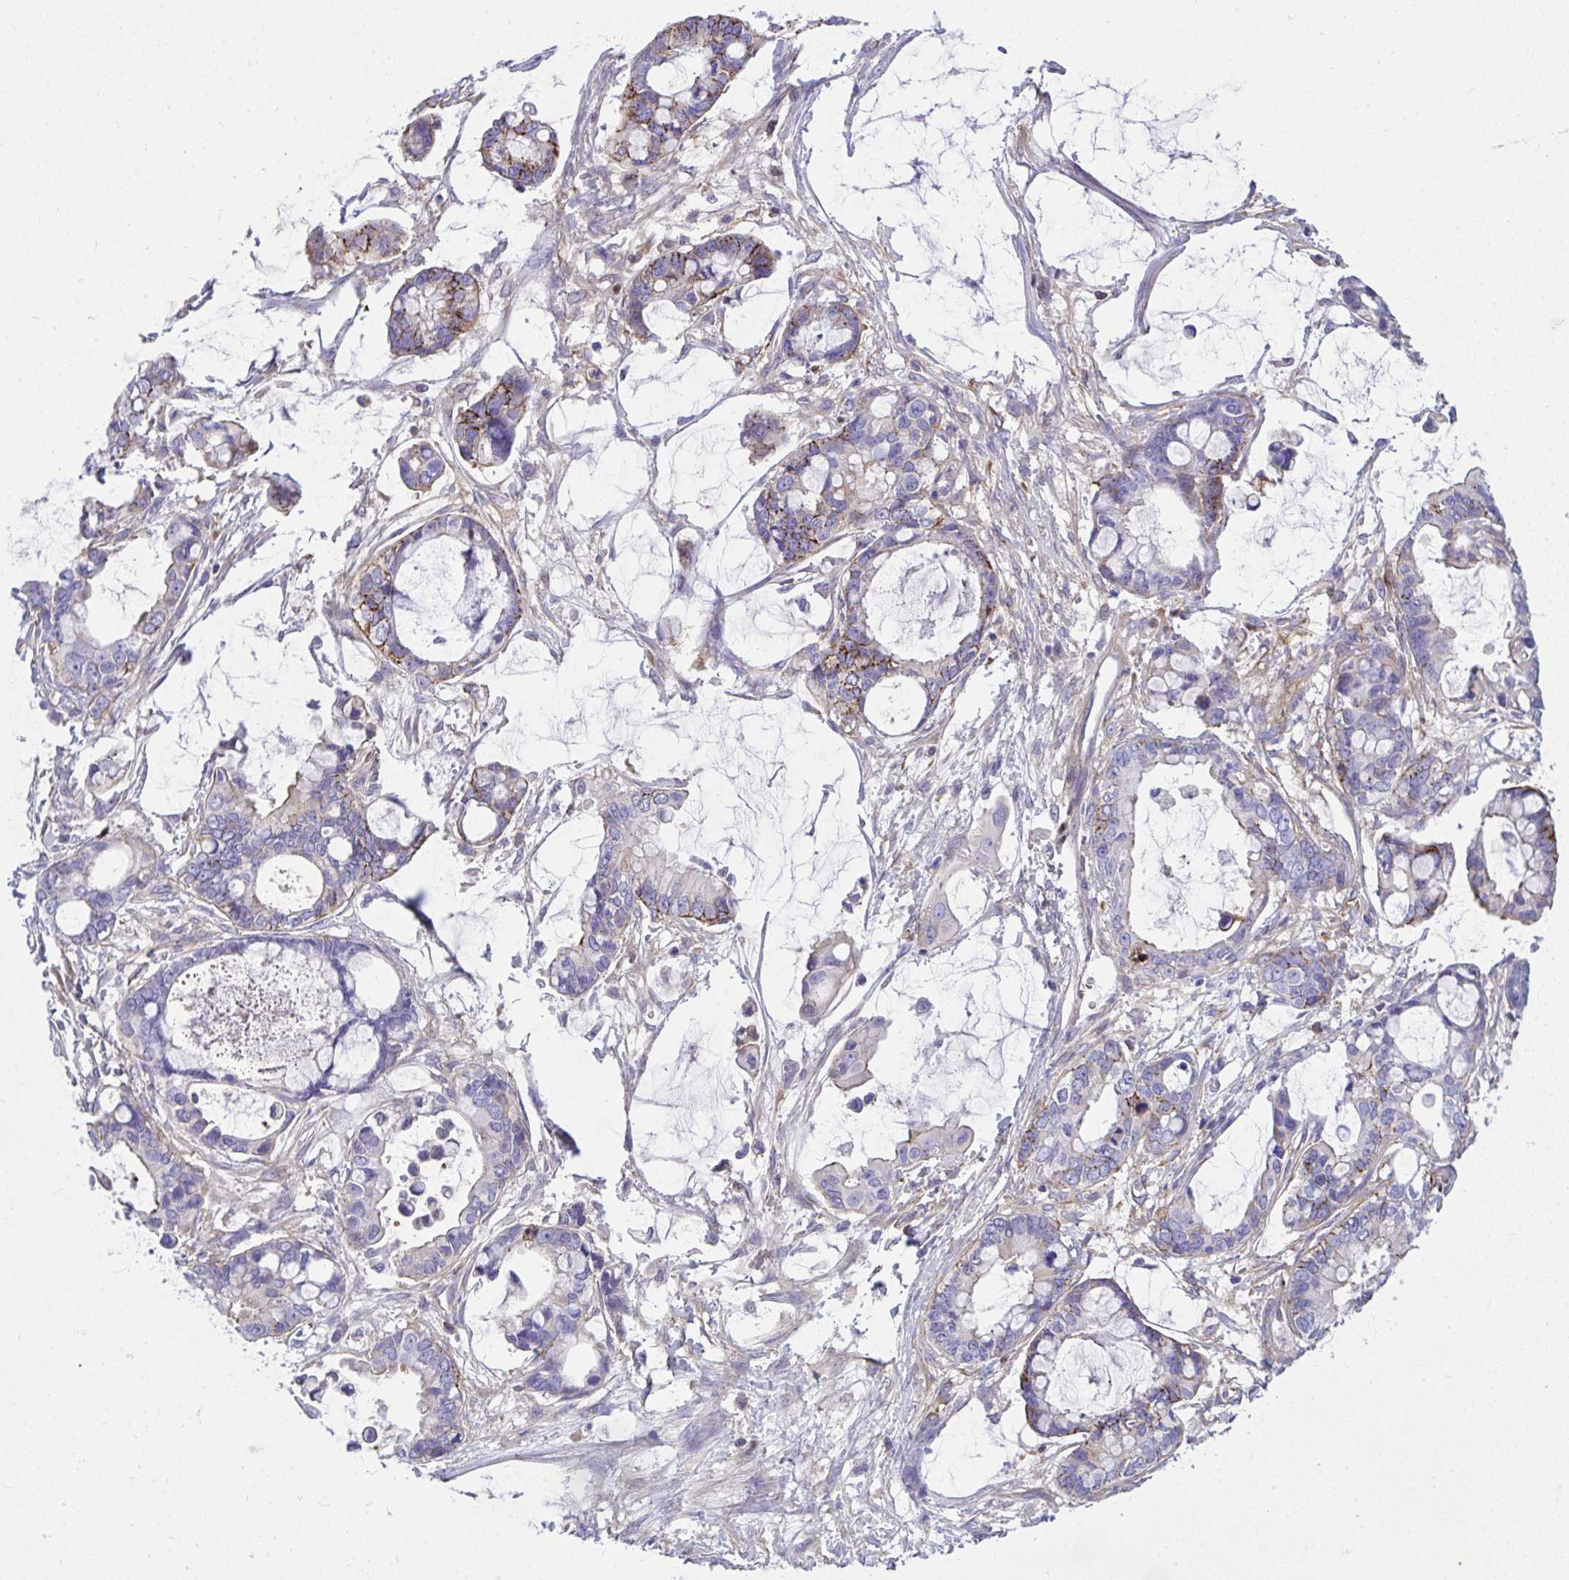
{"staining": {"intensity": "moderate", "quantity": "25%-75%", "location": "cytoplasmic/membranous"}, "tissue": "ovarian cancer", "cell_type": "Tumor cells", "image_type": "cancer", "snomed": [{"axis": "morphology", "description": "Cystadenocarcinoma, mucinous, NOS"}, {"axis": "topography", "description": "Ovary"}], "caption": "The histopathology image reveals immunohistochemical staining of mucinous cystadenocarcinoma (ovarian). There is moderate cytoplasmic/membranous expression is seen in about 25%-75% of tumor cells. Using DAB (3,3'-diaminobenzidine) (brown) and hematoxylin (blue) stains, captured at high magnification using brightfield microscopy.", "gene": "HRG", "patient": {"sex": "female", "age": 63}}